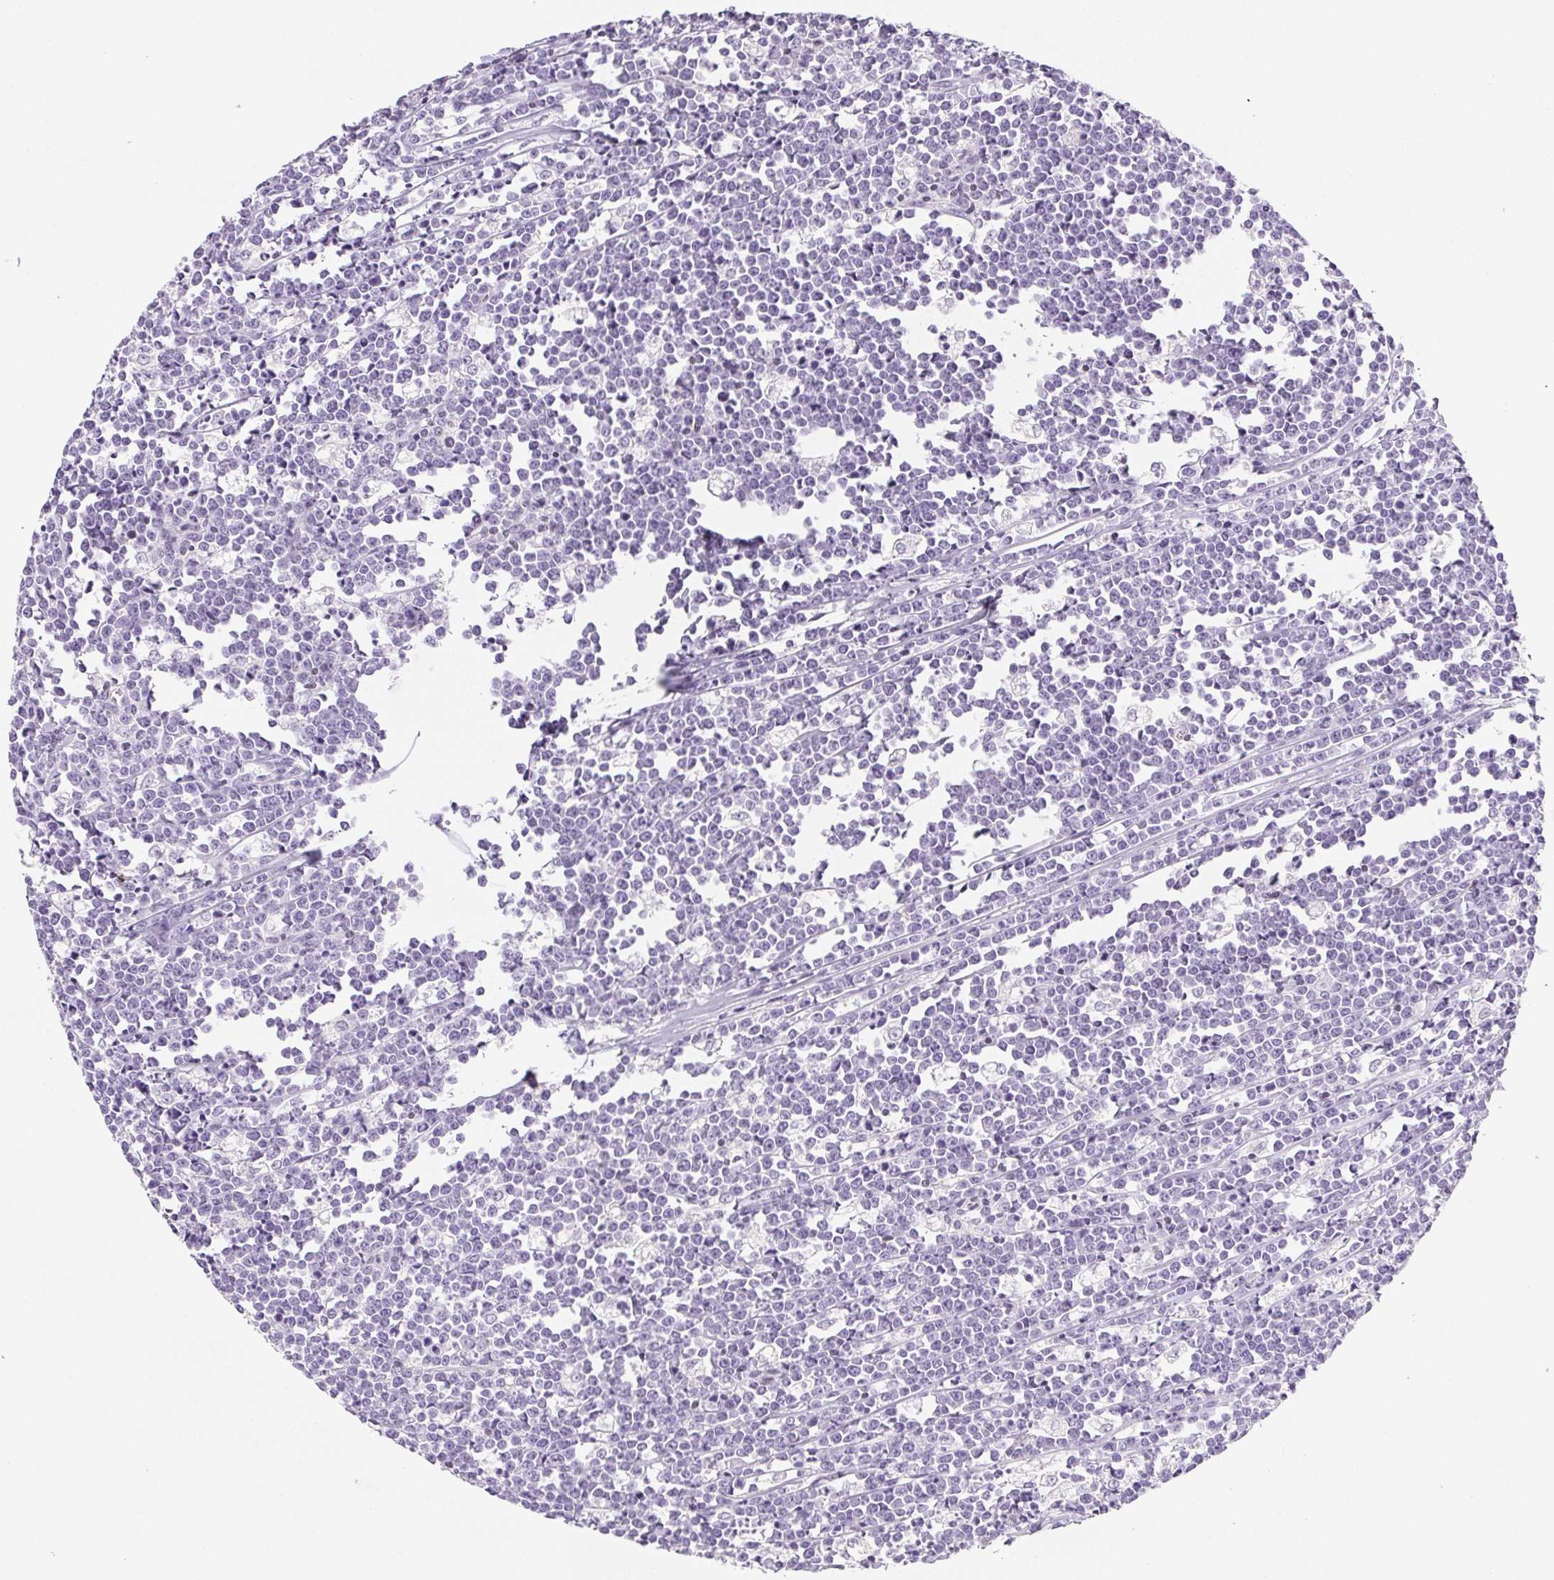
{"staining": {"intensity": "negative", "quantity": "none", "location": "none"}, "tissue": "lymphoma", "cell_type": "Tumor cells", "image_type": "cancer", "snomed": [{"axis": "morphology", "description": "Malignant lymphoma, non-Hodgkin's type, High grade"}, {"axis": "topography", "description": "Small intestine"}], "caption": "Human high-grade malignant lymphoma, non-Hodgkin's type stained for a protein using immunohistochemistry (IHC) demonstrates no positivity in tumor cells.", "gene": "BEND2", "patient": {"sex": "female", "age": 56}}